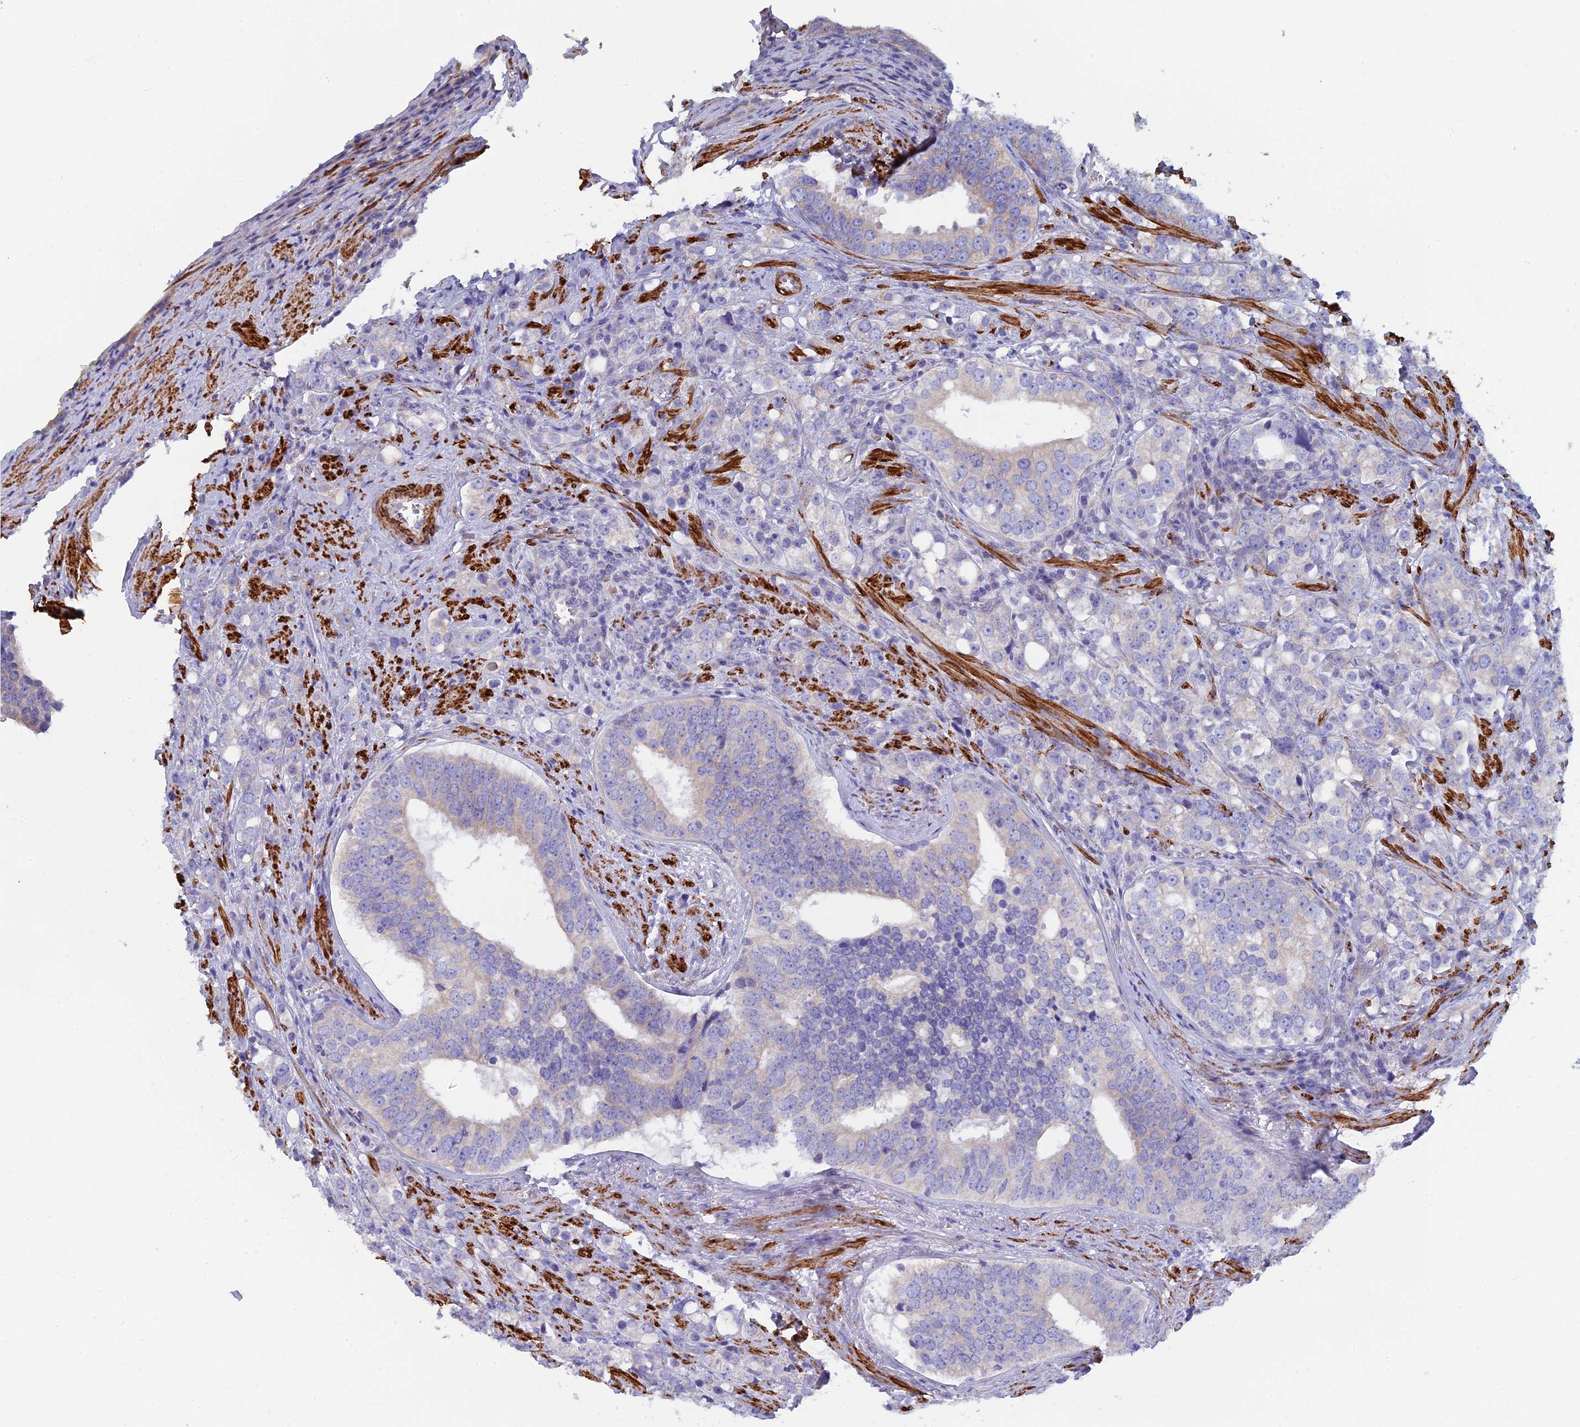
{"staining": {"intensity": "negative", "quantity": "none", "location": "none"}, "tissue": "prostate cancer", "cell_type": "Tumor cells", "image_type": "cancer", "snomed": [{"axis": "morphology", "description": "Adenocarcinoma, High grade"}, {"axis": "topography", "description": "Prostate"}], "caption": "Image shows no protein positivity in tumor cells of prostate high-grade adenocarcinoma tissue.", "gene": "PCDHA8", "patient": {"sex": "male", "age": 71}}